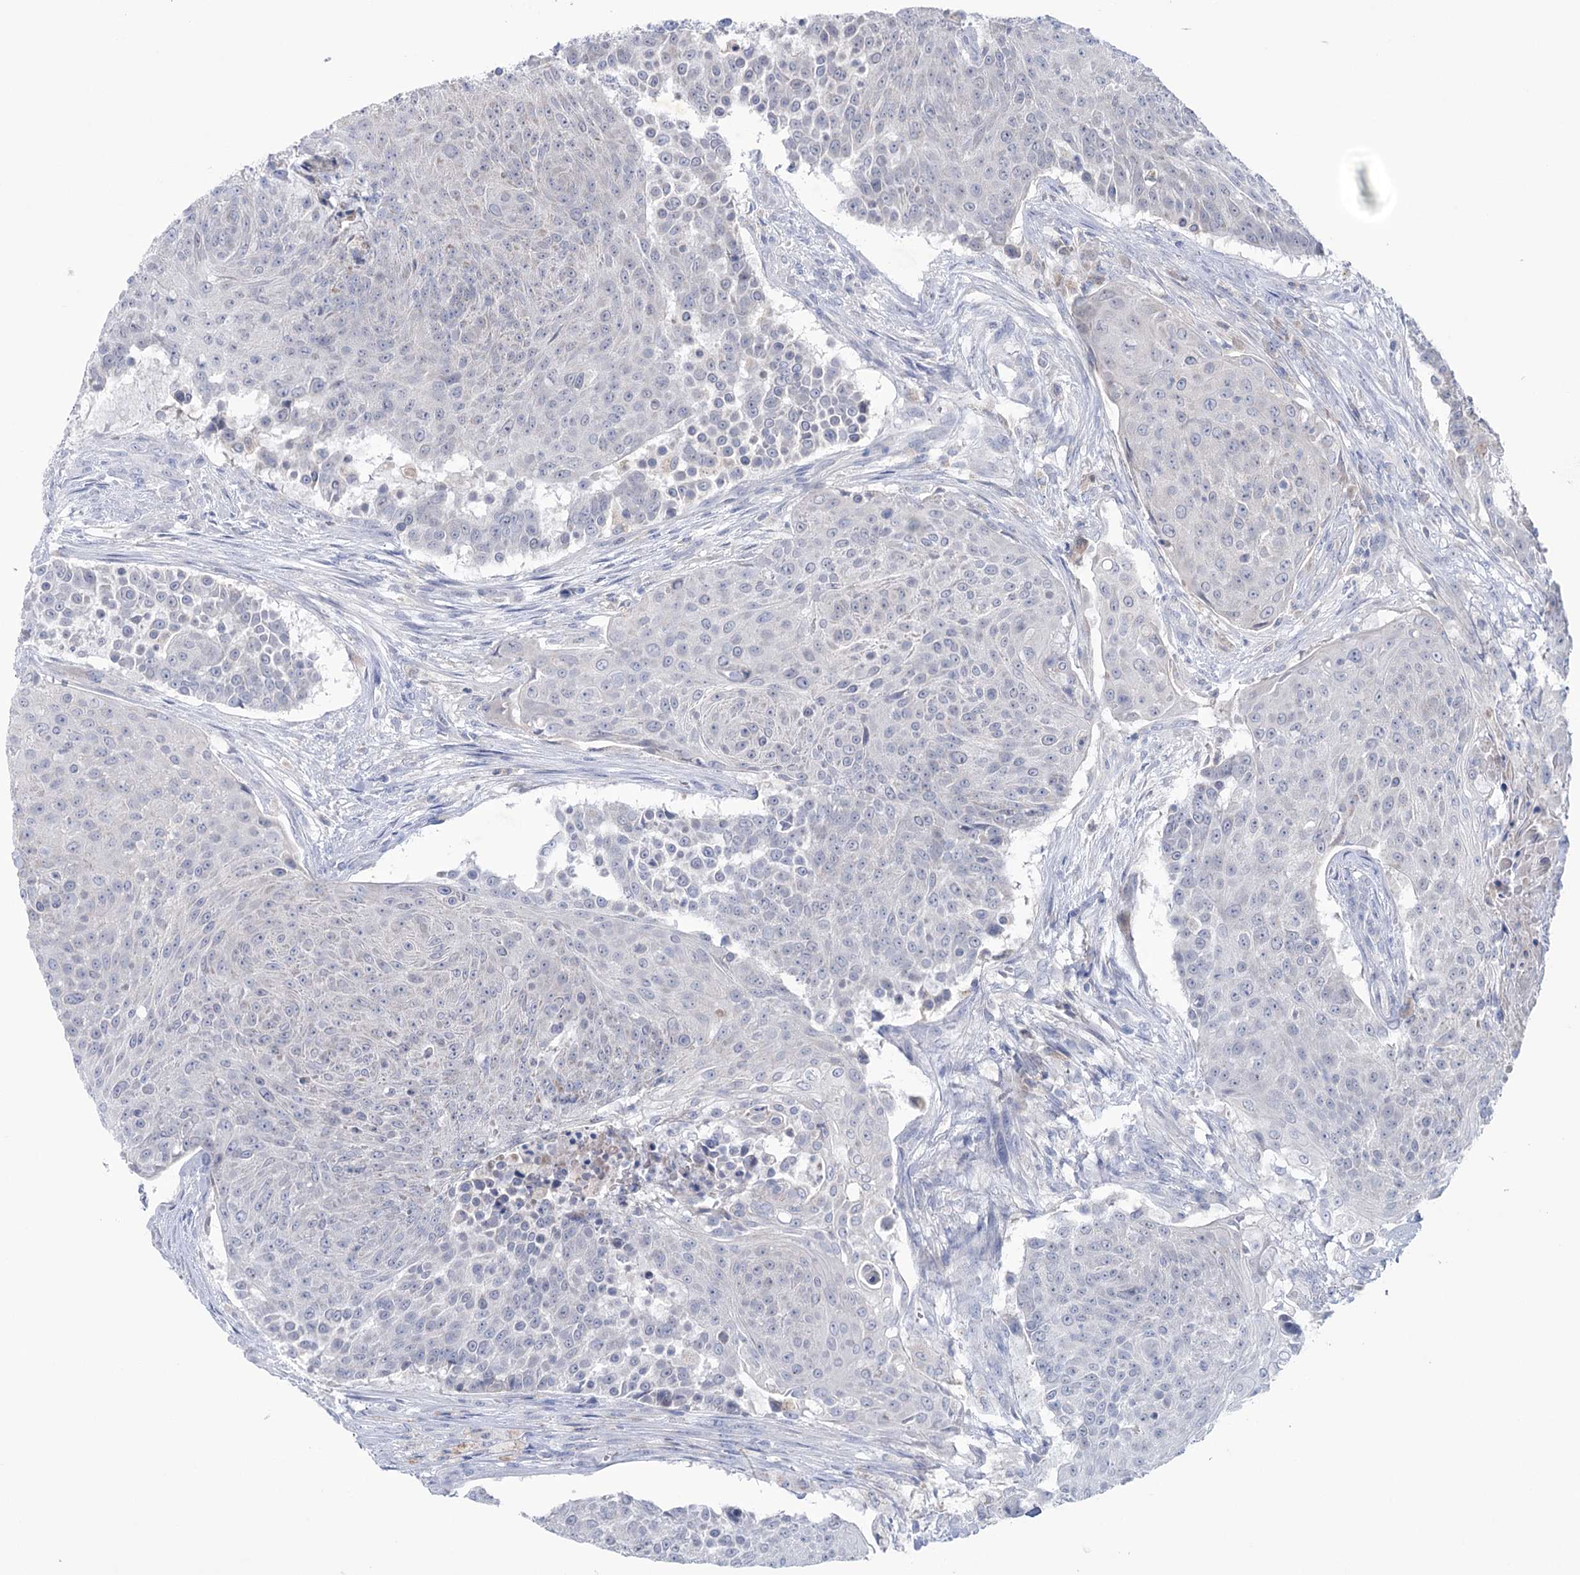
{"staining": {"intensity": "negative", "quantity": "none", "location": "none"}, "tissue": "urothelial cancer", "cell_type": "Tumor cells", "image_type": "cancer", "snomed": [{"axis": "morphology", "description": "Urothelial carcinoma, High grade"}, {"axis": "topography", "description": "Urinary bladder"}], "caption": "The IHC image has no significant positivity in tumor cells of urothelial carcinoma (high-grade) tissue. Brightfield microscopy of immunohistochemistry stained with DAB (3,3'-diaminobenzidine) (brown) and hematoxylin (blue), captured at high magnification.", "gene": "MTCH2", "patient": {"sex": "female", "age": 63}}